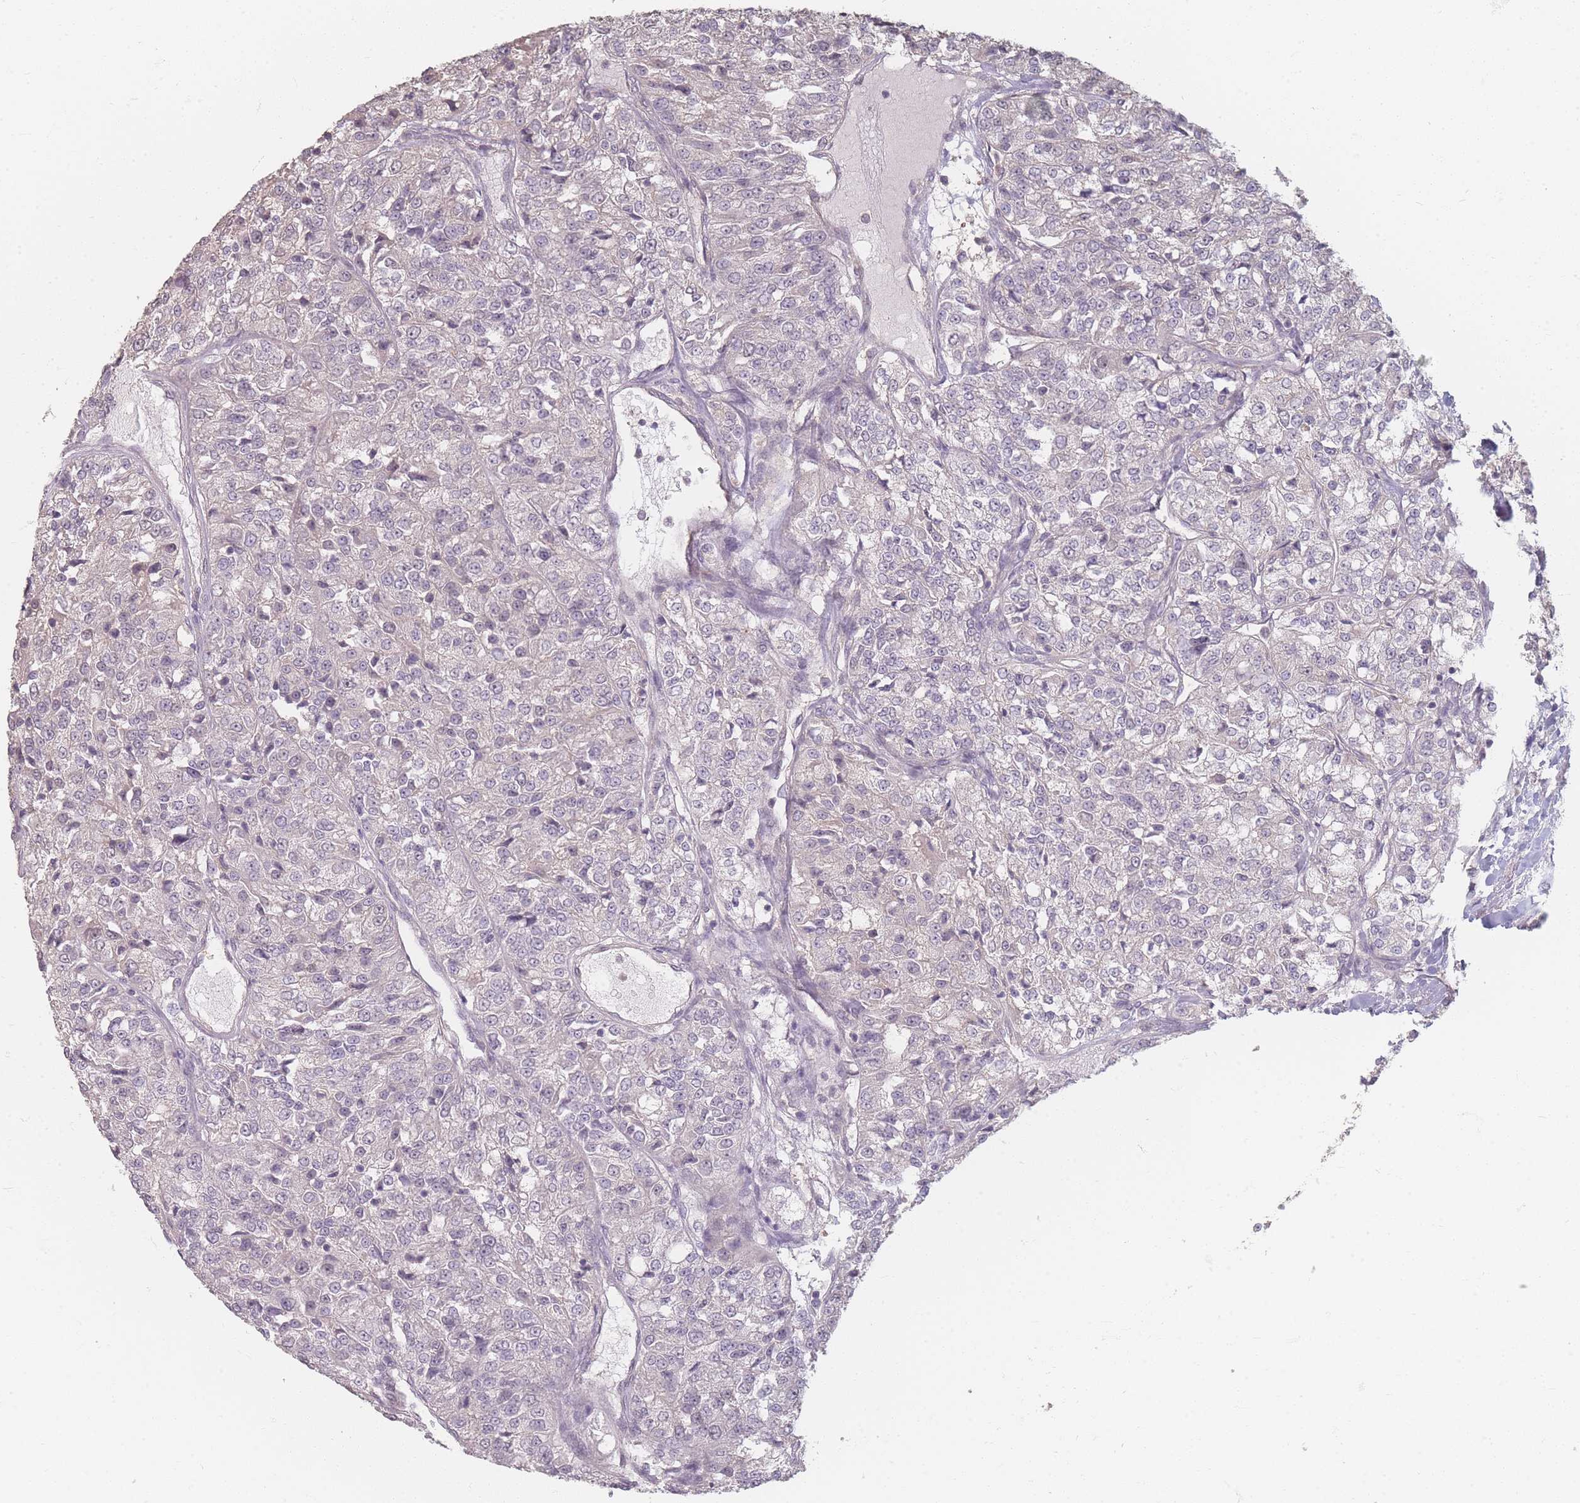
{"staining": {"intensity": "negative", "quantity": "none", "location": "none"}, "tissue": "renal cancer", "cell_type": "Tumor cells", "image_type": "cancer", "snomed": [{"axis": "morphology", "description": "Adenocarcinoma, NOS"}, {"axis": "topography", "description": "Kidney"}], "caption": "Protein analysis of renal cancer (adenocarcinoma) demonstrates no significant staining in tumor cells.", "gene": "RFTN1", "patient": {"sex": "female", "age": 63}}